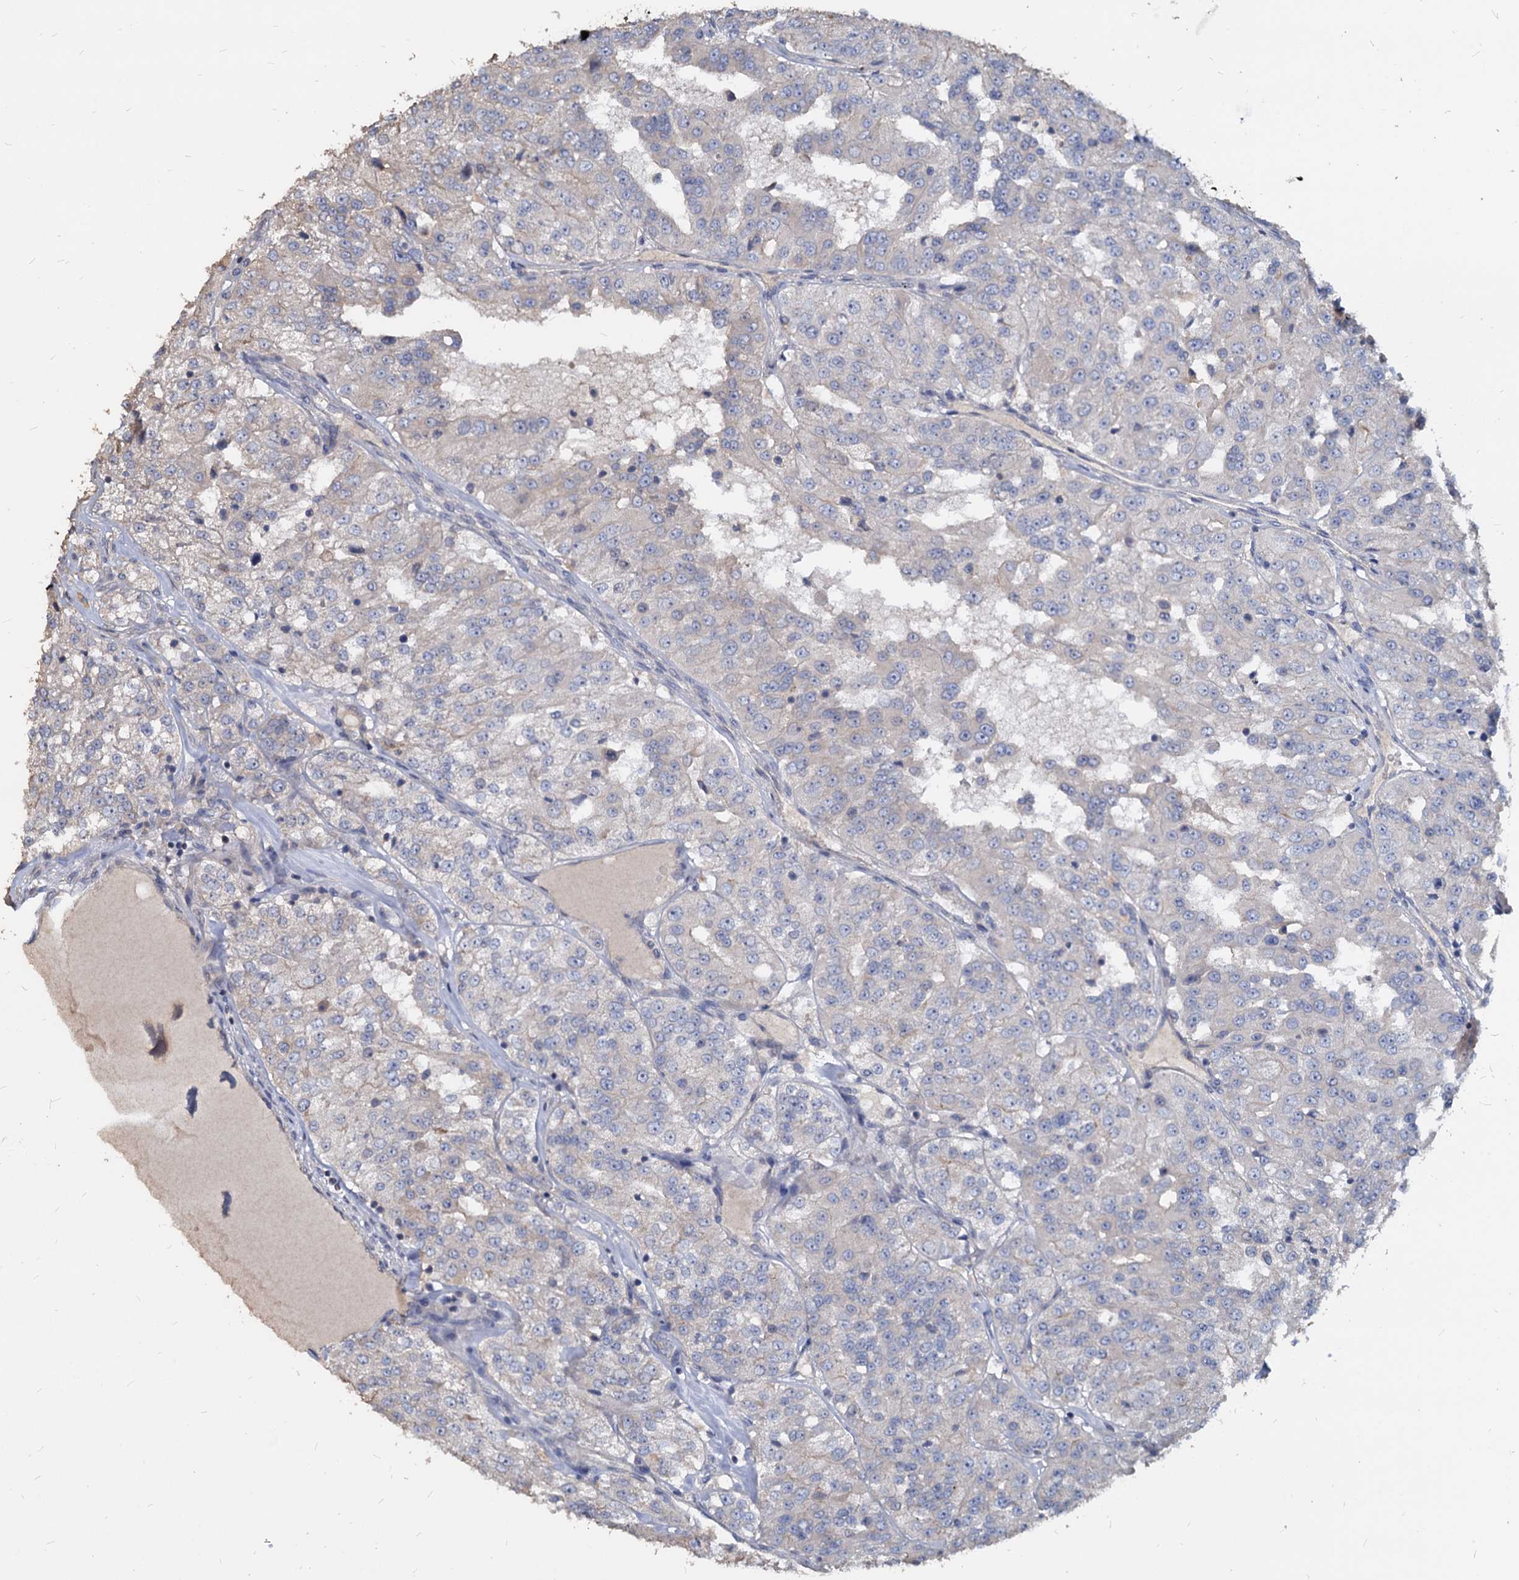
{"staining": {"intensity": "negative", "quantity": "none", "location": "none"}, "tissue": "renal cancer", "cell_type": "Tumor cells", "image_type": "cancer", "snomed": [{"axis": "morphology", "description": "Adenocarcinoma, NOS"}, {"axis": "topography", "description": "Kidney"}], "caption": "This is an immunohistochemistry (IHC) image of renal cancer. There is no expression in tumor cells.", "gene": "DEPDC4", "patient": {"sex": "female", "age": 63}}